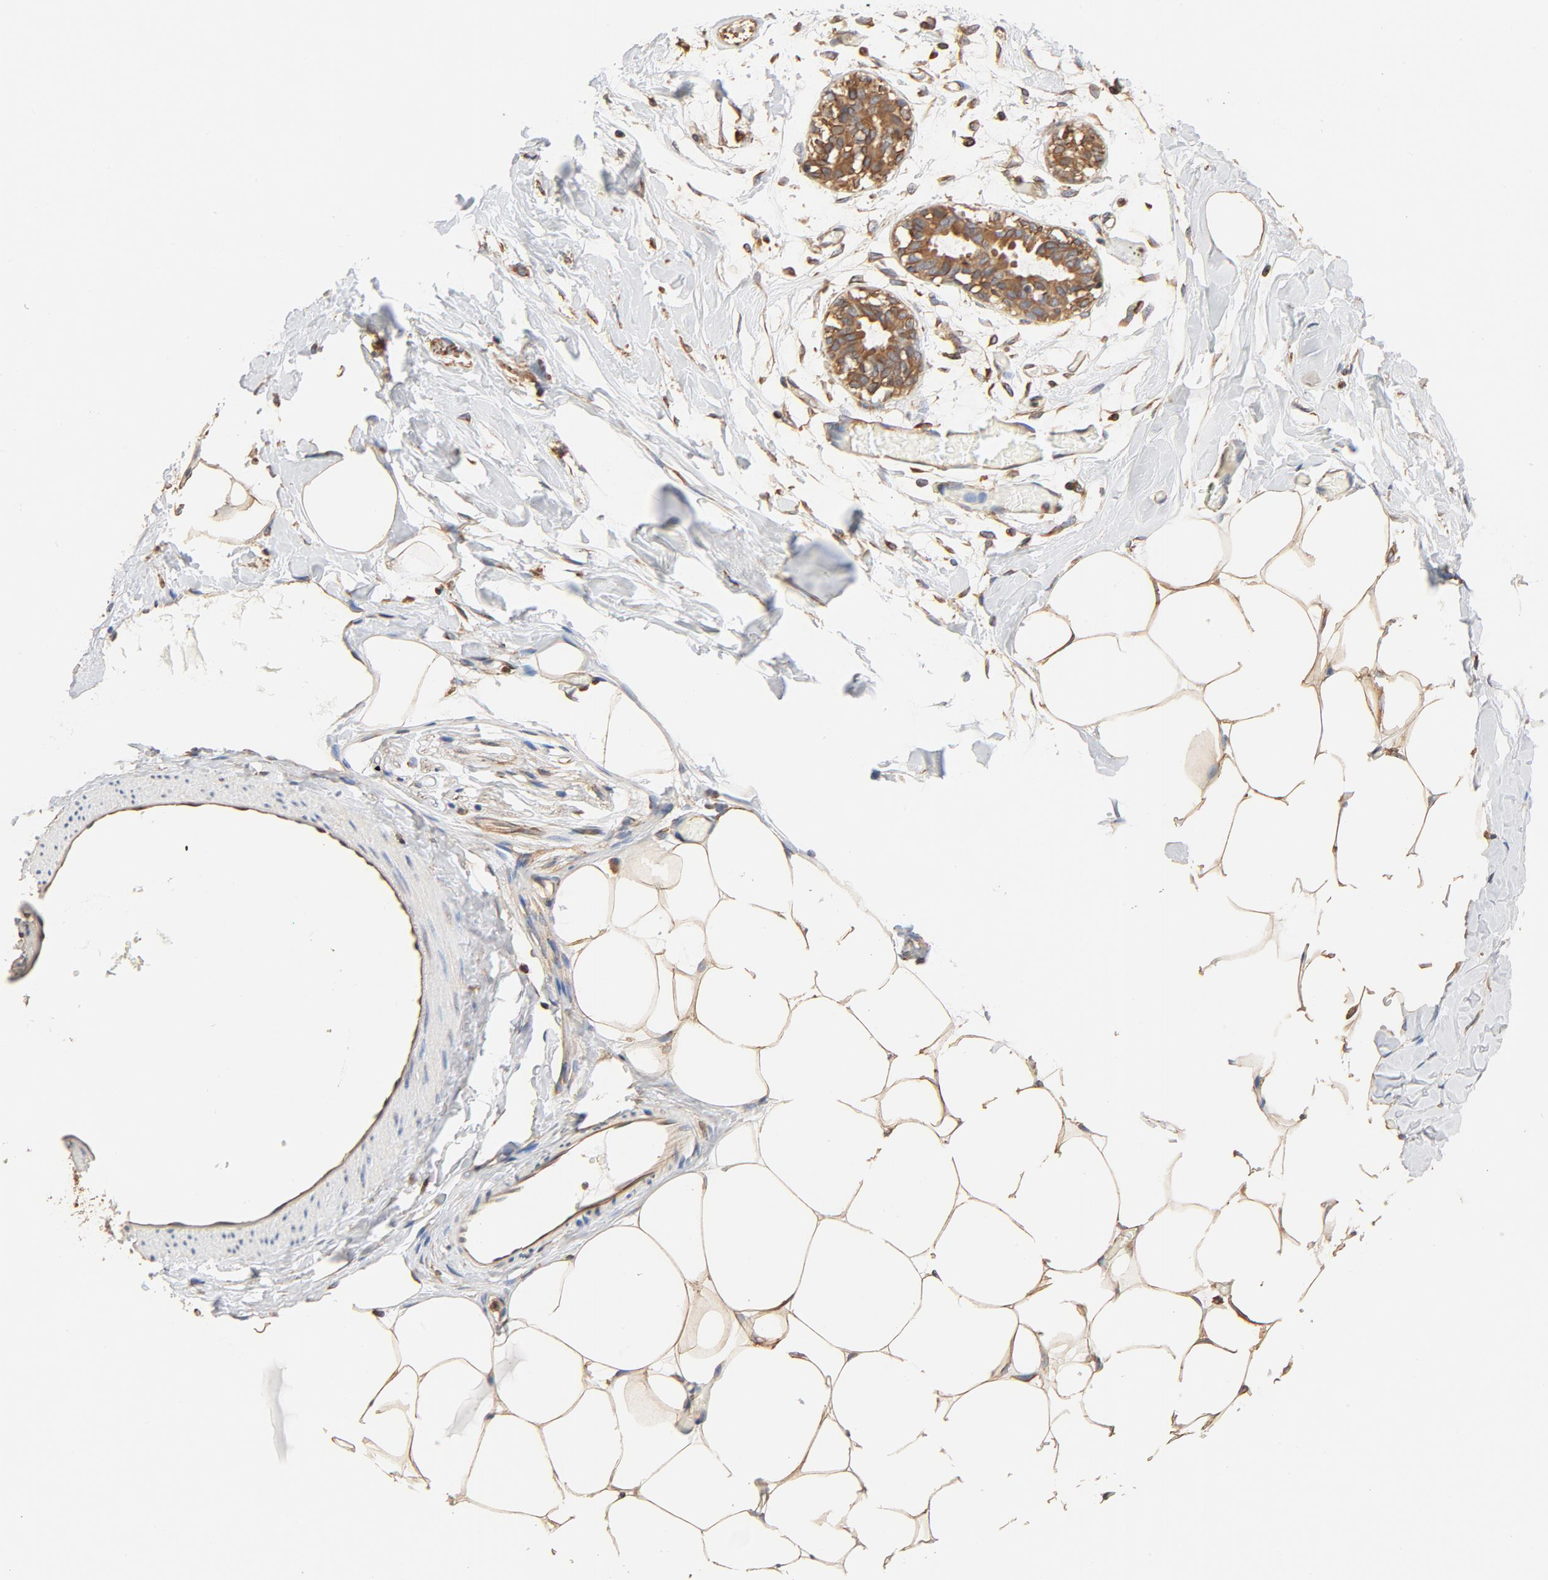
{"staining": {"intensity": "weak", "quantity": ">75%", "location": "cytoplasmic/membranous"}, "tissue": "breast", "cell_type": "Adipocytes", "image_type": "normal", "snomed": [{"axis": "morphology", "description": "Normal tissue, NOS"}, {"axis": "topography", "description": "Breast"}, {"axis": "topography", "description": "Adipose tissue"}], "caption": "High-magnification brightfield microscopy of normal breast stained with DAB (brown) and counterstained with hematoxylin (blue). adipocytes exhibit weak cytoplasmic/membranous staining is present in about>75% of cells.", "gene": "BCAP31", "patient": {"sex": "female", "age": 25}}